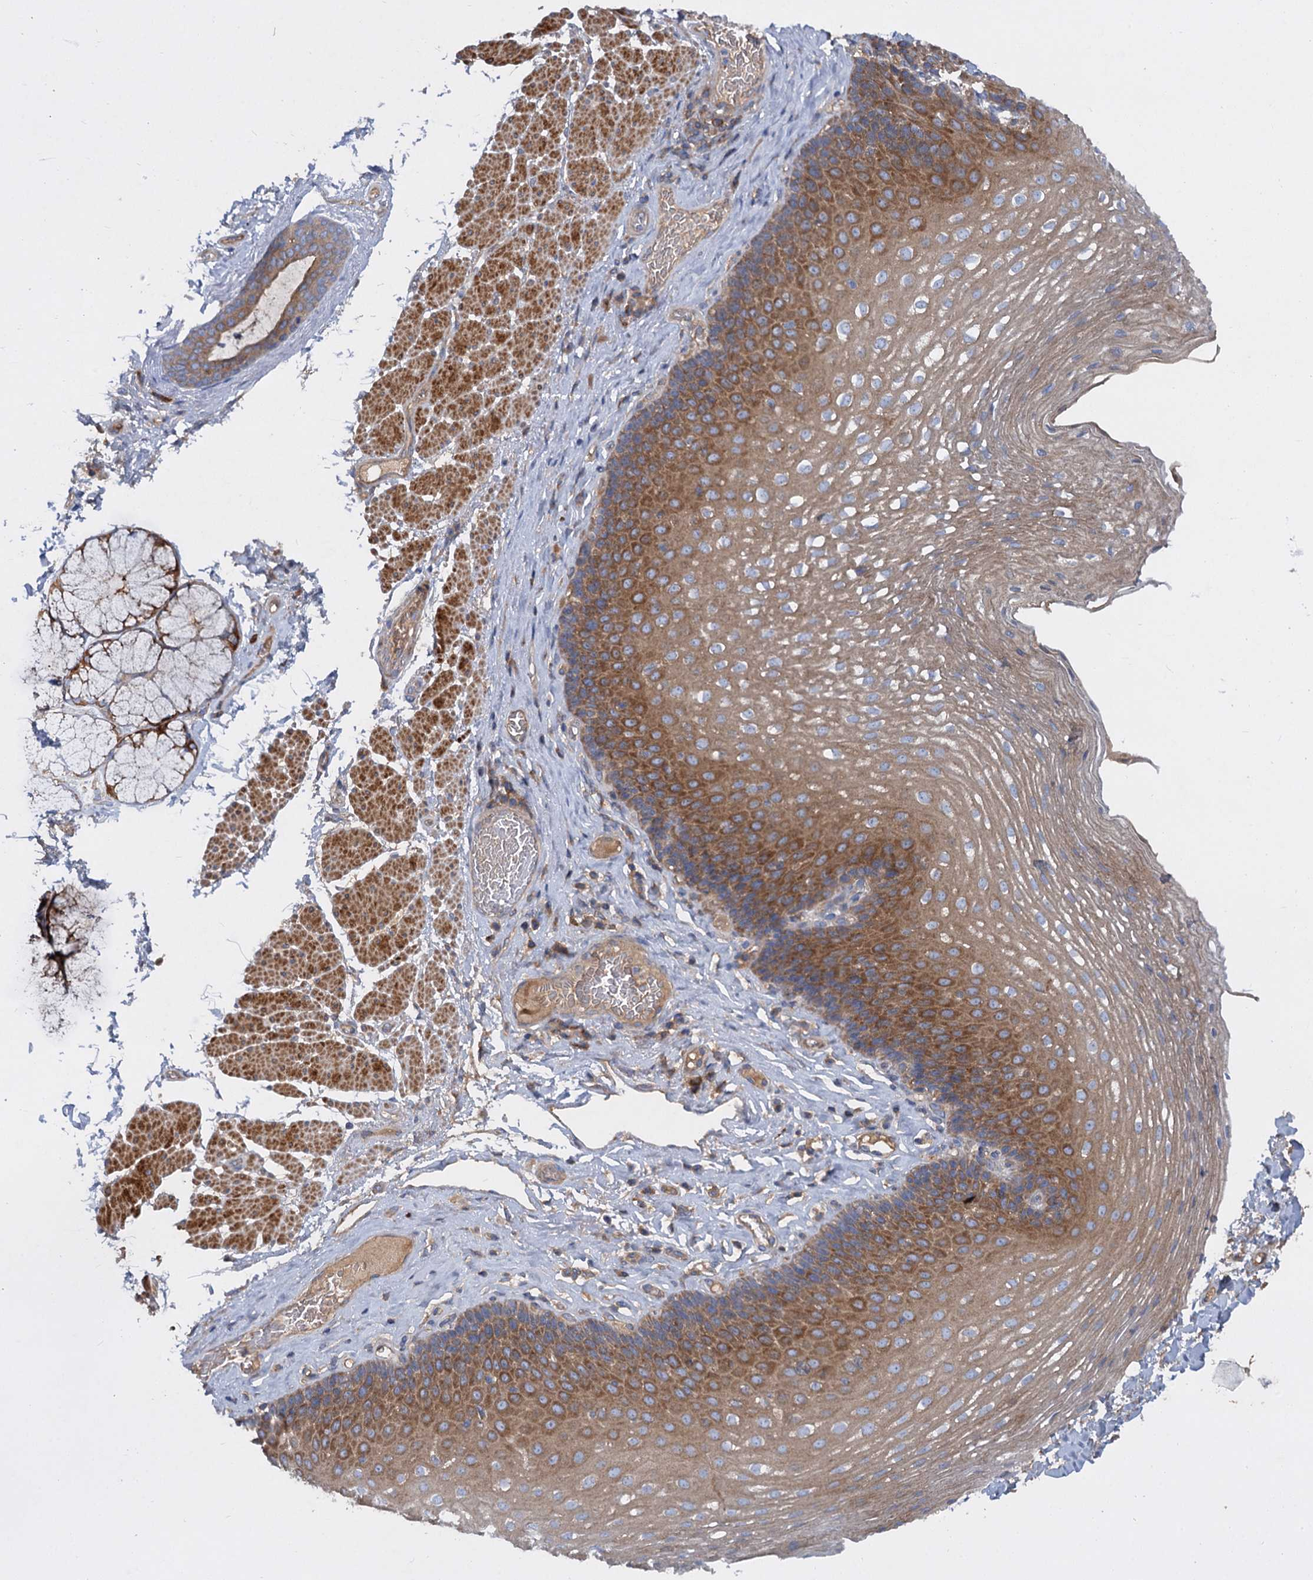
{"staining": {"intensity": "moderate", "quantity": ">75%", "location": "cytoplasmic/membranous"}, "tissue": "esophagus", "cell_type": "Squamous epithelial cells", "image_type": "normal", "snomed": [{"axis": "morphology", "description": "Normal tissue, NOS"}, {"axis": "topography", "description": "Esophagus"}], "caption": "Immunohistochemistry histopathology image of benign esophagus: human esophagus stained using immunohistochemistry (IHC) demonstrates medium levels of moderate protein expression localized specifically in the cytoplasmic/membranous of squamous epithelial cells, appearing as a cytoplasmic/membranous brown color.", "gene": "ALKBH7", "patient": {"sex": "female", "age": 66}}